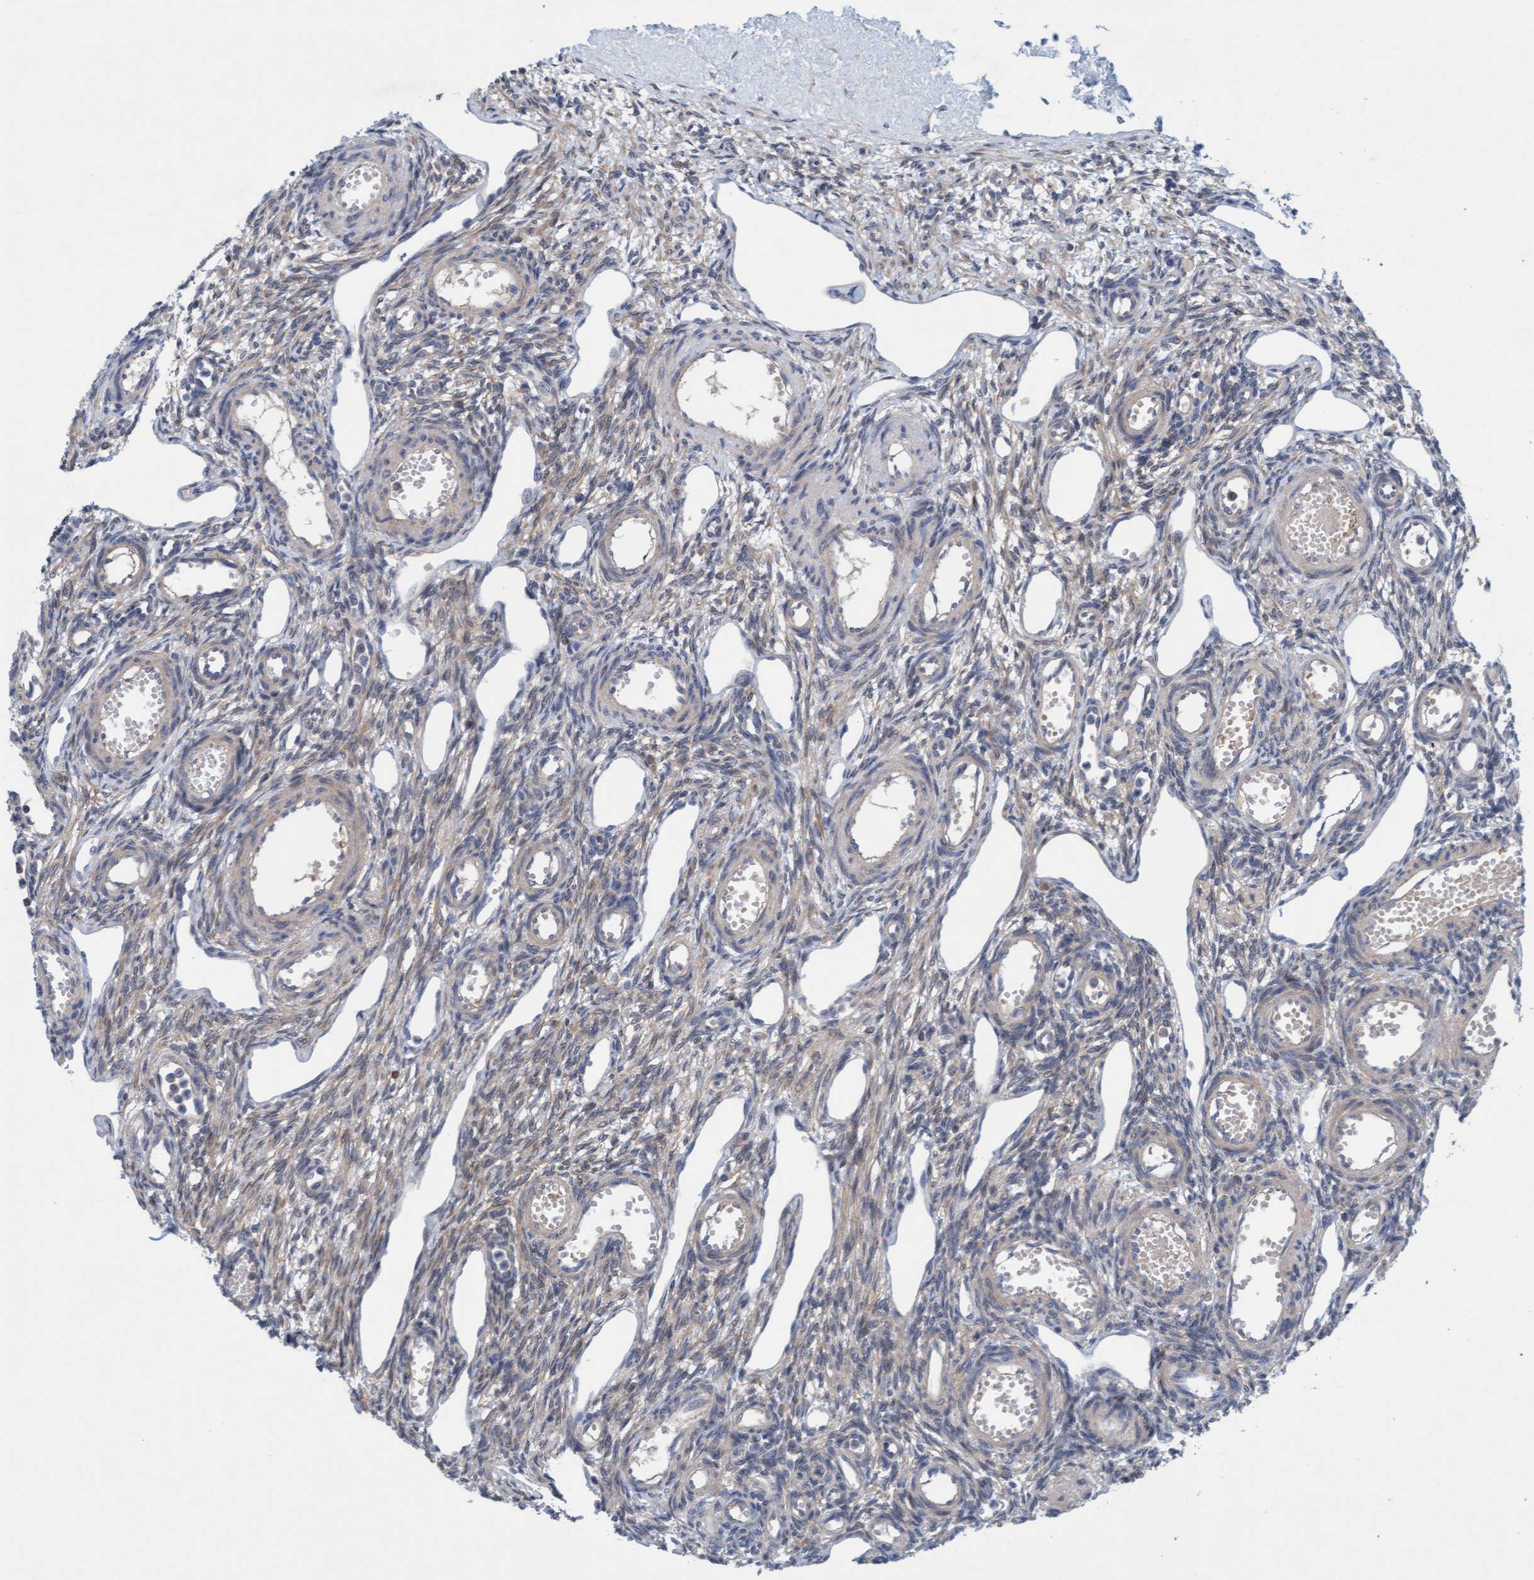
{"staining": {"intensity": "negative", "quantity": "none", "location": "none"}, "tissue": "ovary", "cell_type": "Ovarian stroma cells", "image_type": "normal", "snomed": [{"axis": "morphology", "description": "Normal tissue, NOS"}, {"axis": "topography", "description": "Ovary"}], "caption": "High magnification brightfield microscopy of normal ovary stained with DAB (3,3'-diaminobenzidine) (brown) and counterstained with hematoxylin (blue): ovarian stroma cells show no significant positivity.", "gene": "KLHL25", "patient": {"sex": "female", "age": 33}}